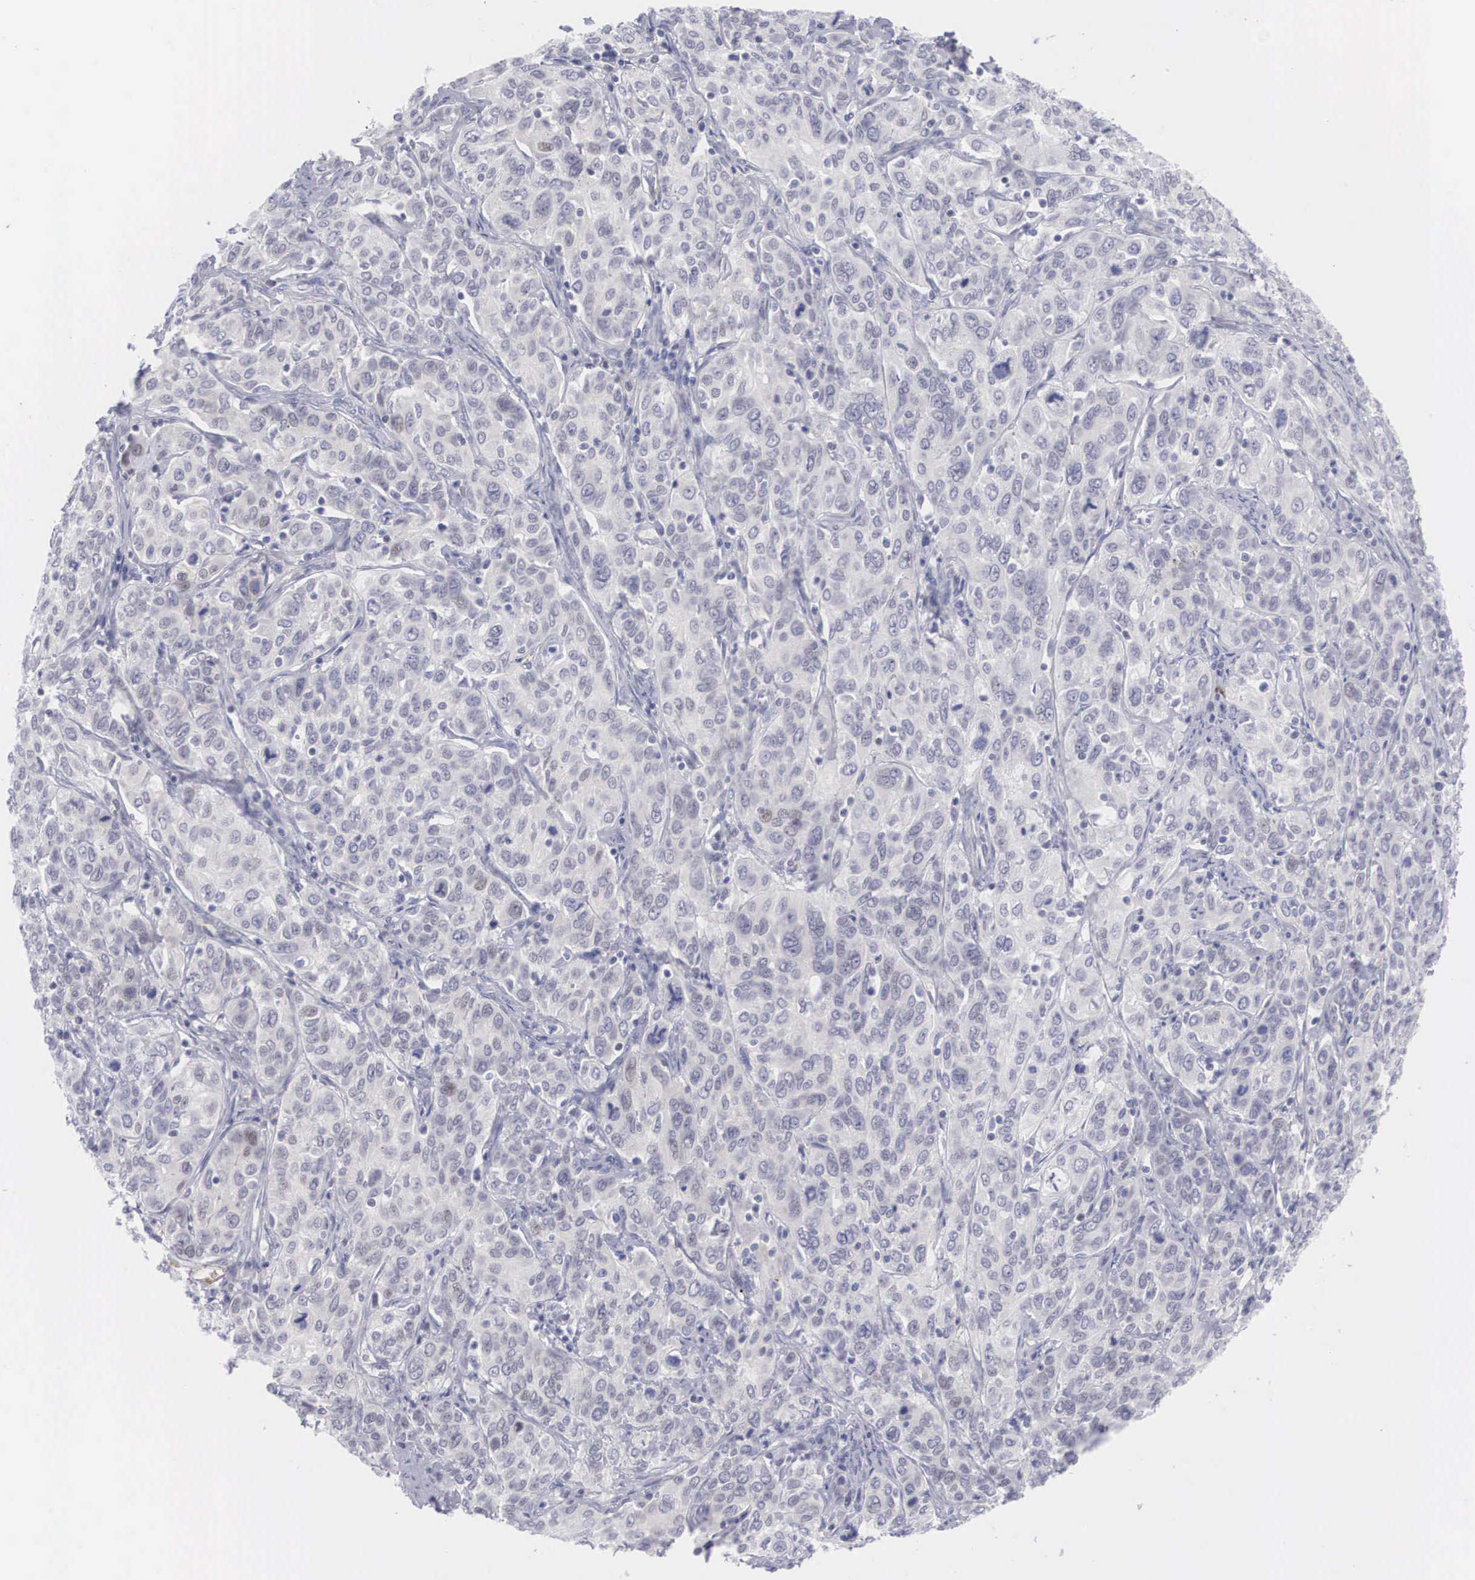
{"staining": {"intensity": "weak", "quantity": "<25%", "location": "nuclear"}, "tissue": "cervical cancer", "cell_type": "Tumor cells", "image_type": "cancer", "snomed": [{"axis": "morphology", "description": "Squamous cell carcinoma, NOS"}, {"axis": "topography", "description": "Cervix"}], "caption": "Cervical squamous cell carcinoma was stained to show a protein in brown. There is no significant positivity in tumor cells.", "gene": "RBPJ", "patient": {"sex": "female", "age": 38}}